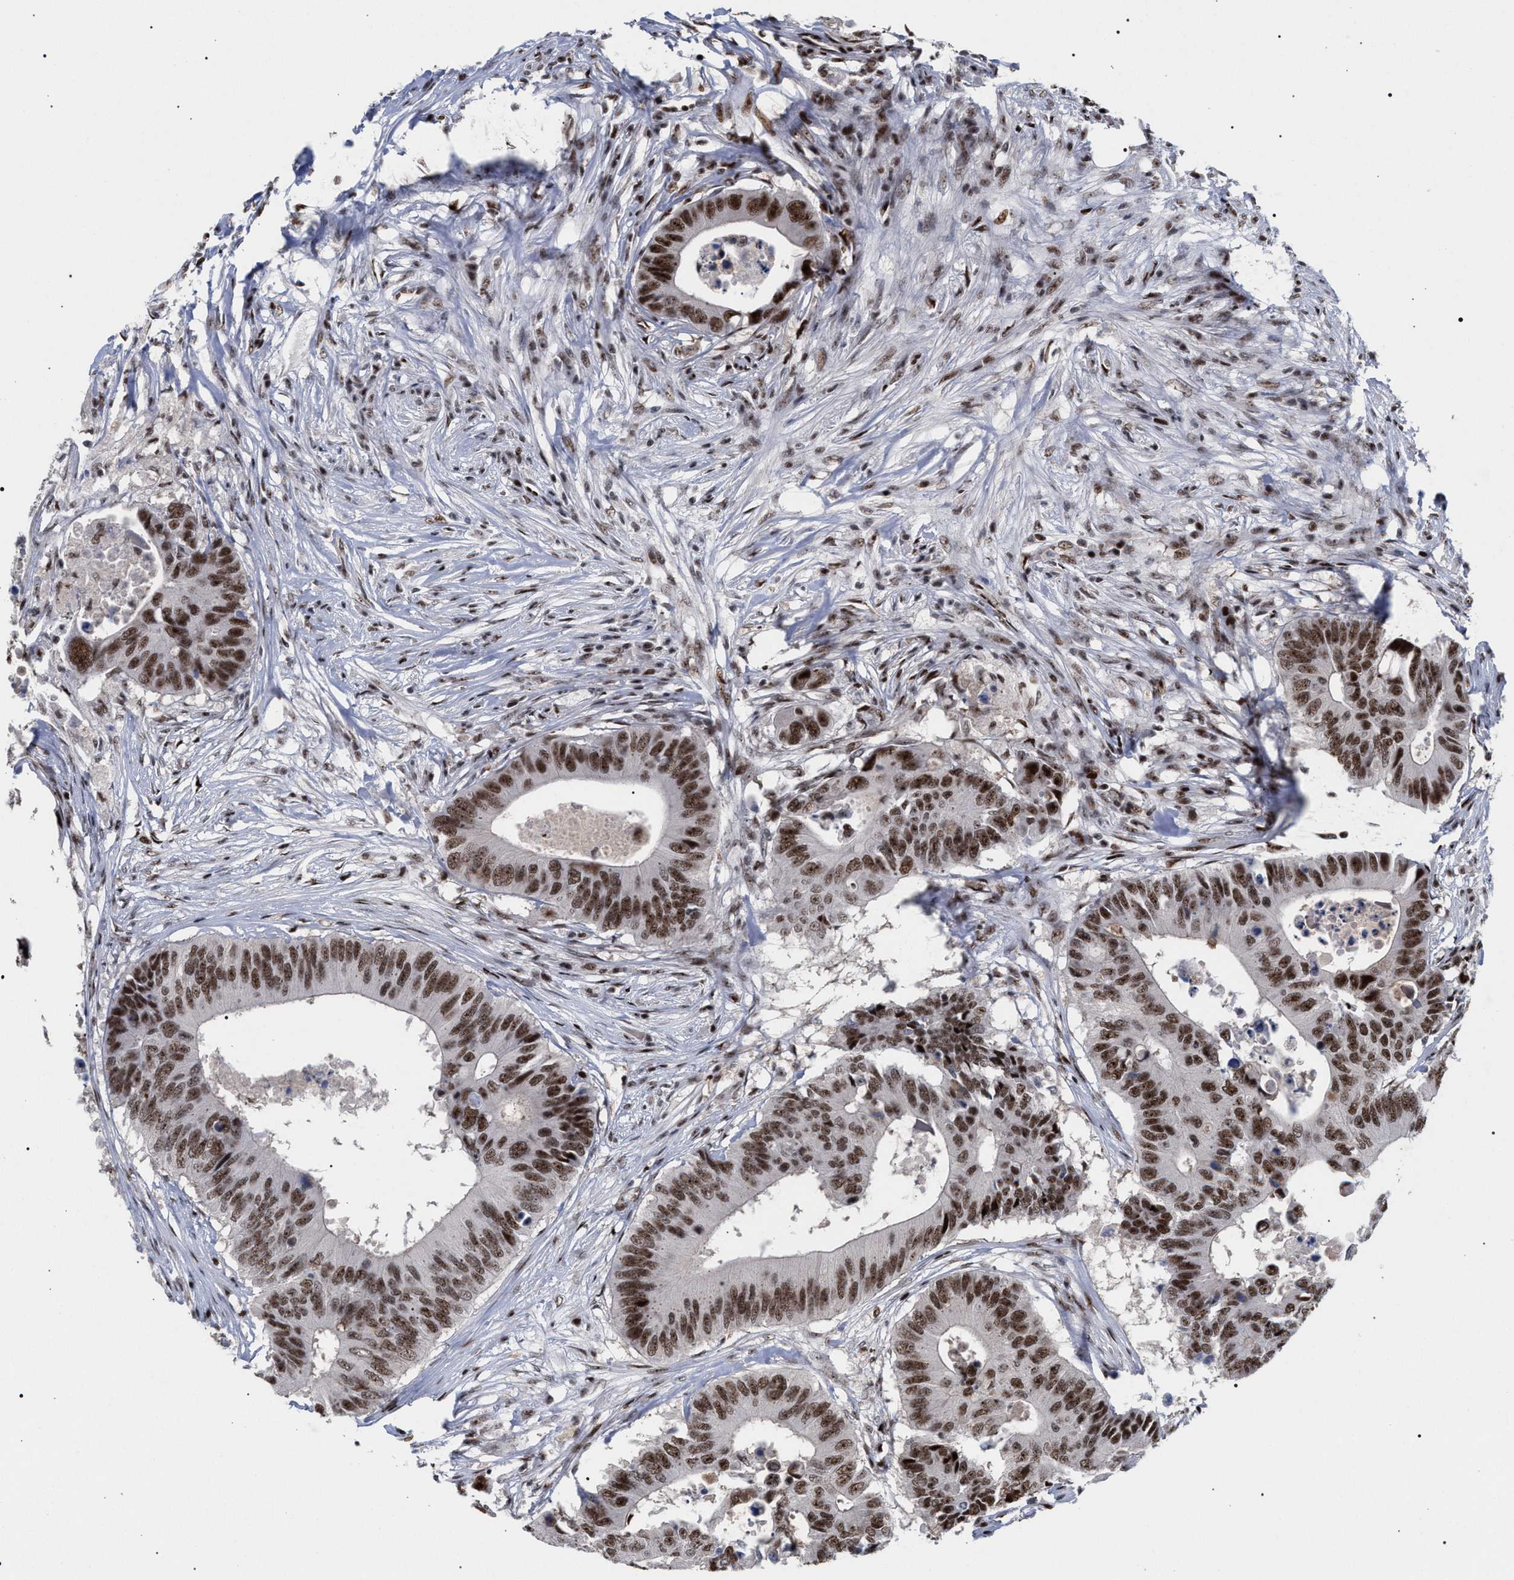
{"staining": {"intensity": "moderate", "quantity": ">75%", "location": "nuclear"}, "tissue": "colorectal cancer", "cell_type": "Tumor cells", "image_type": "cancer", "snomed": [{"axis": "morphology", "description": "Adenocarcinoma, NOS"}, {"axis": "topography", "description": "Colon"}], "caption": "Moderate nuclear protein positivity is seen in about >75% of tumor cells in colorectal cancer.", "gene": "SCAF4", "patient": {"sex": "male", "age": 71}}